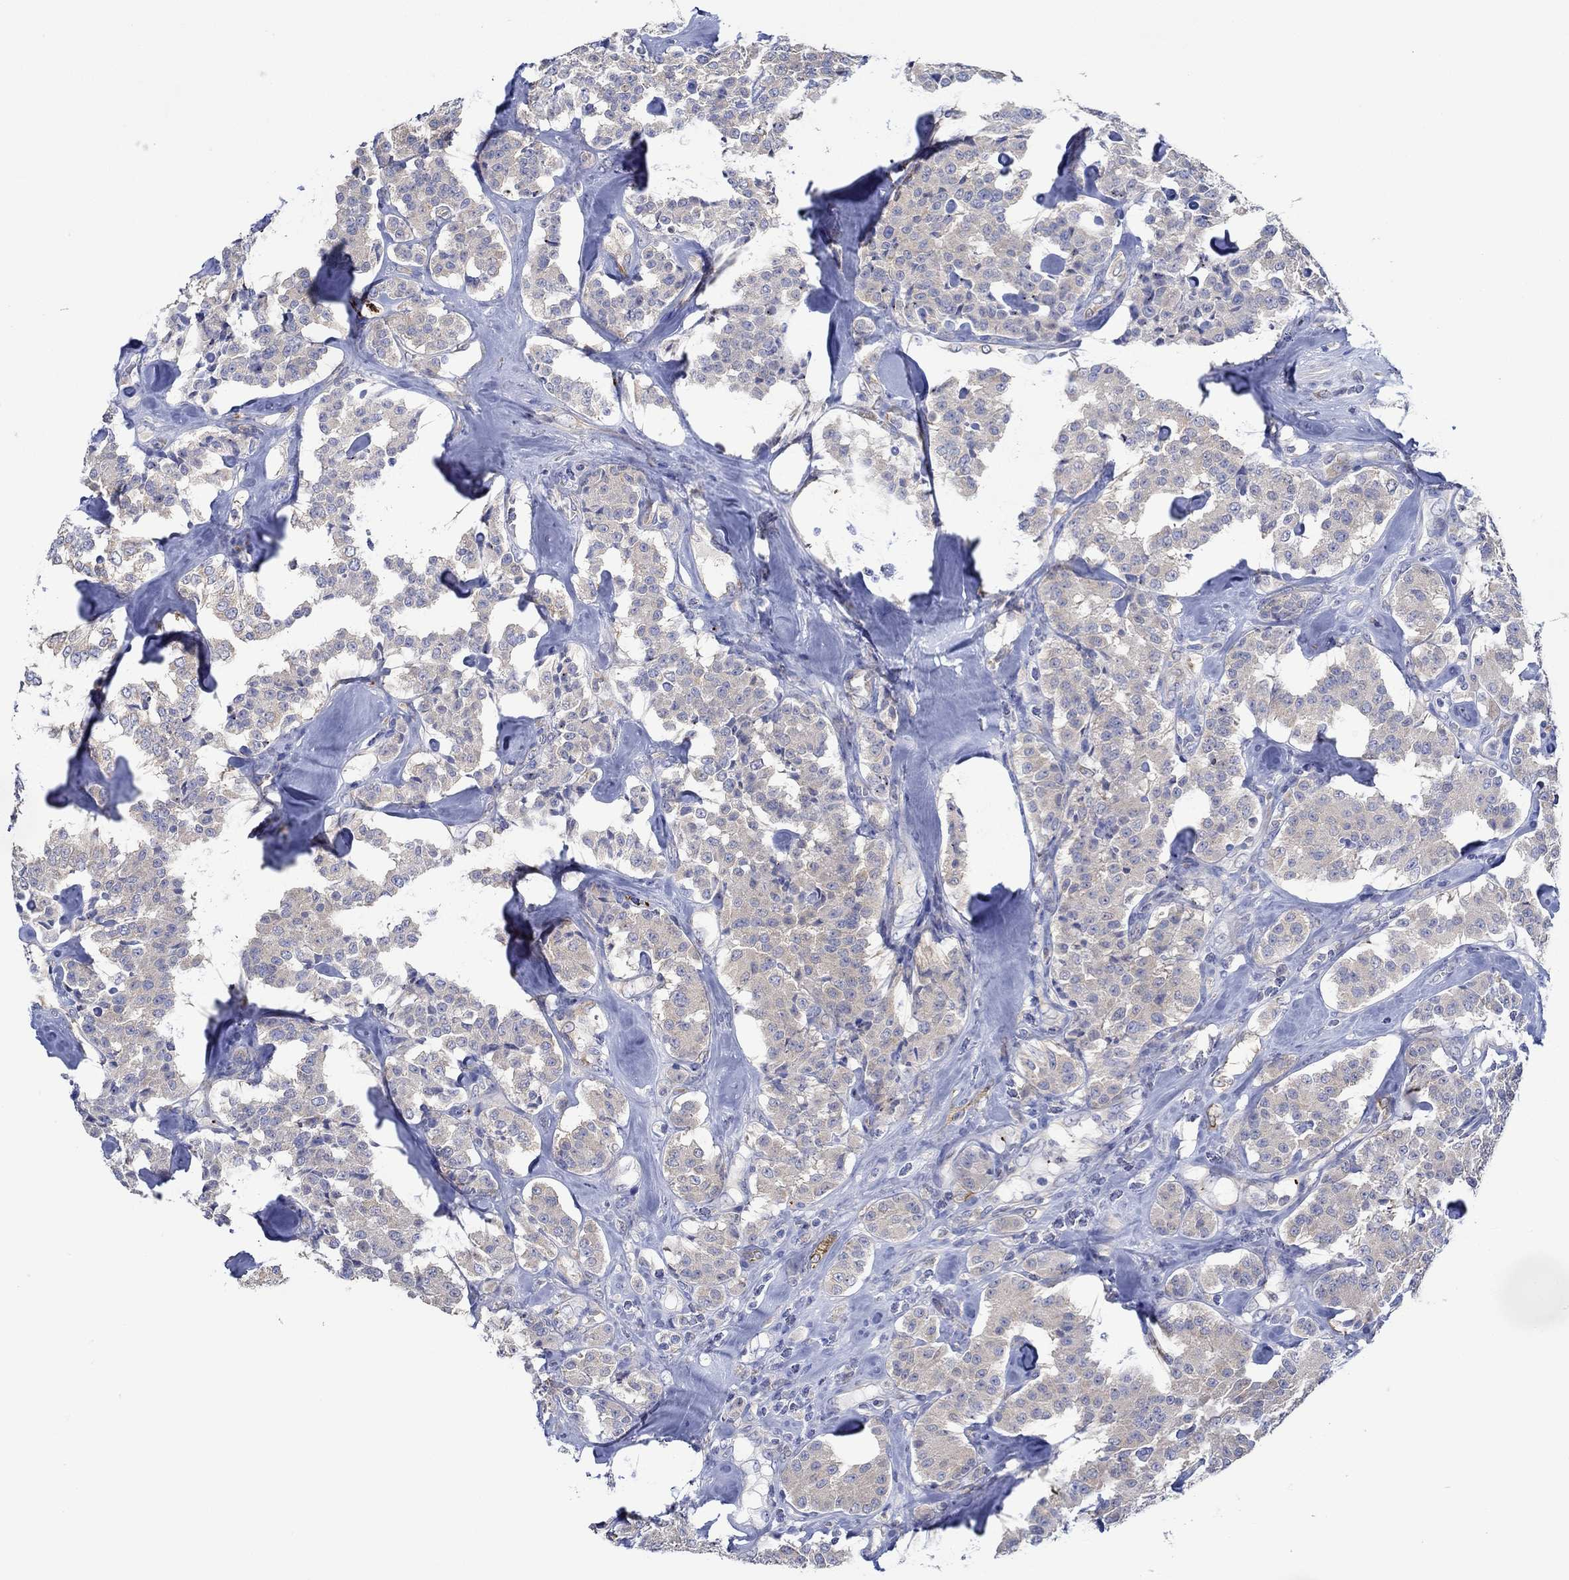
{"staining": {"intensity": "weak", "quantity": "<25%", "location": "cytoplasmic/membranous"}, "tissue": "carcinoid", "cell_type": "Tumor cells", "image_type": "cancer", "snomed": [{"axis": "morphology", "description": "Carcinoid, malignant, NOS"}, {"axis": "topography", "description": "Pancreas"}], "caption": "High power microscopy image of an immunohistochemistry (IHC) photomicrograph of carcinoid, revealing no significant staining in tumor cells.", "gene": "SLC27A3", "patient": {"sex": "male", "age": 41}}